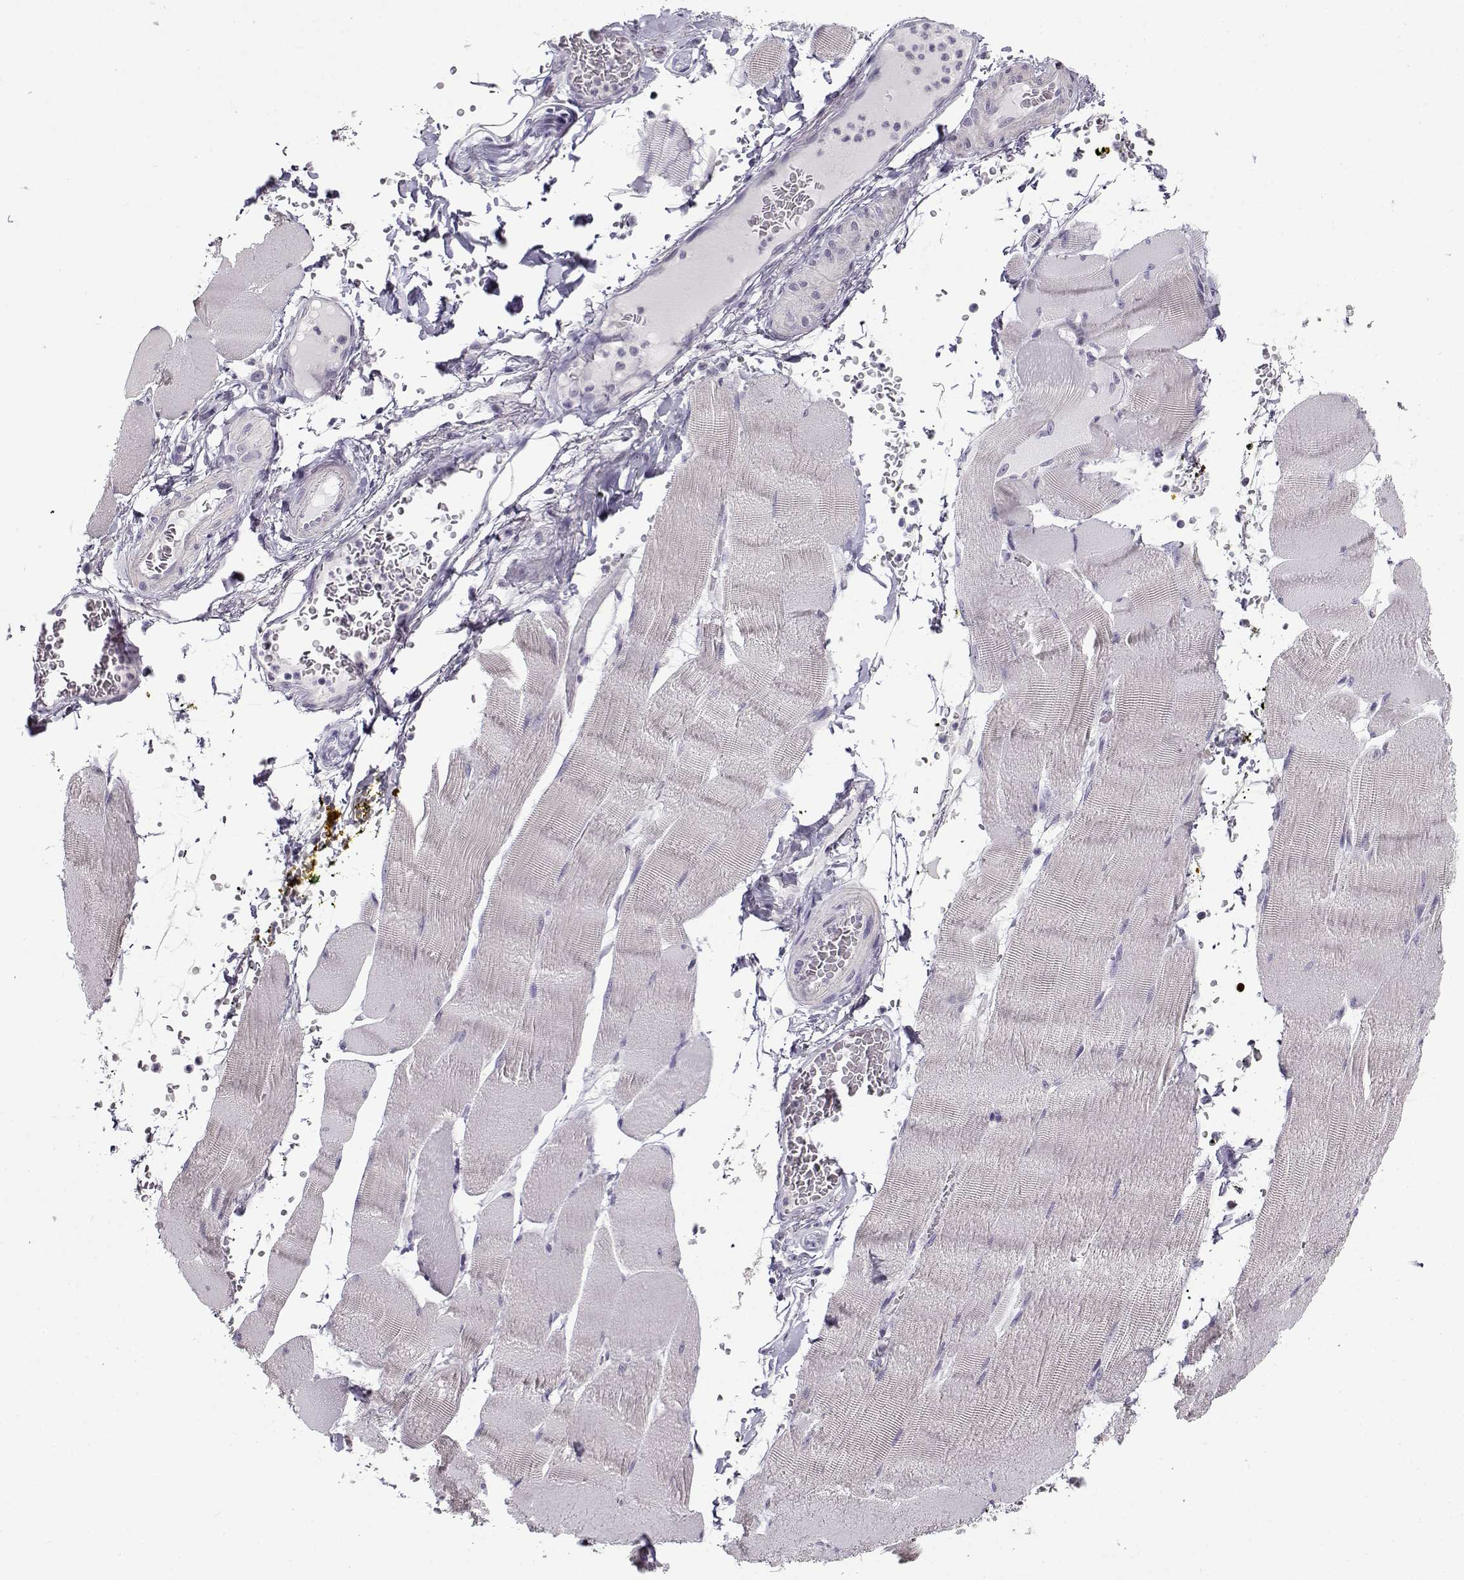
{"staining": {"intensity": "negative", "quantity": "none", "location": "none"}, "tissue": "skeletal muscle", "cell_type": "Myocytes", "image_type": "normal", "snomed": [{"axis": "morphology", "description": "Normal tissue, NOS"}, {"axis": "topography", "description": "Skeletal muscle"}], "caption": "There is no significant staining in myocytes of skeletal muscle. (Brightfield microscopy of DAB (3,3'-diaminobenzidine) immunohistochemistry (IHC) at high magnification).", "gene": "TEX55", "patient": {"sex": "male", "age": 56}}